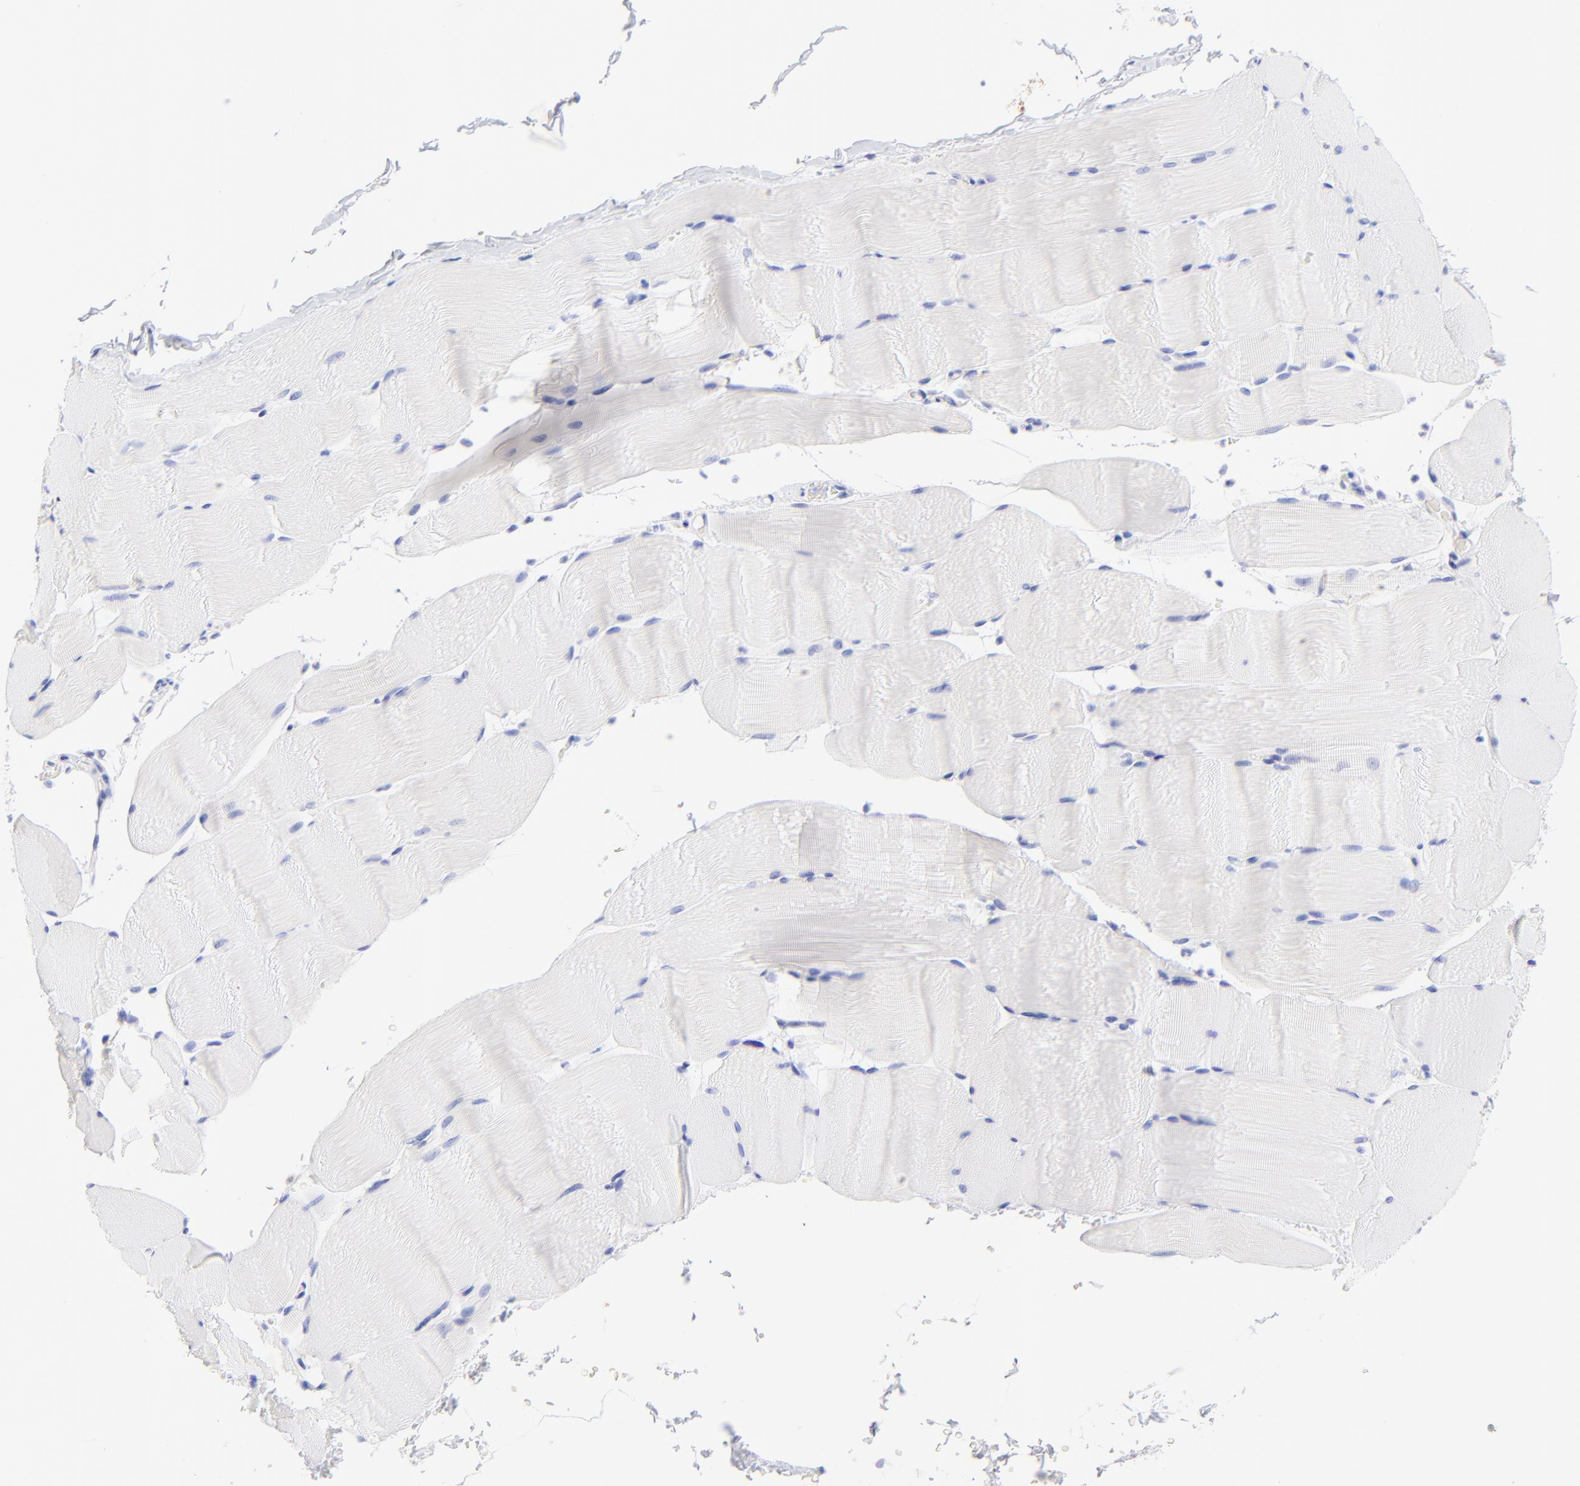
{"staining": {"intensity": "negative", "quantity": "none", "location": "none"}, "tissue": "skeletal muscle", "cell_type": "Myocytes", "image_type": "normal", "snomed": [{"axis": "morphology", "description": "Normal tissue, NOS"}, {"axis": "topography", "description": "Skeletal muscle"}], "caption": "Immunohistochemical staining of unremarkable human skeletal muscle reveals no significant staining in myocytes.", "gene": "C1QTNF6", "patient": {"sex": "male", "age": 62}}